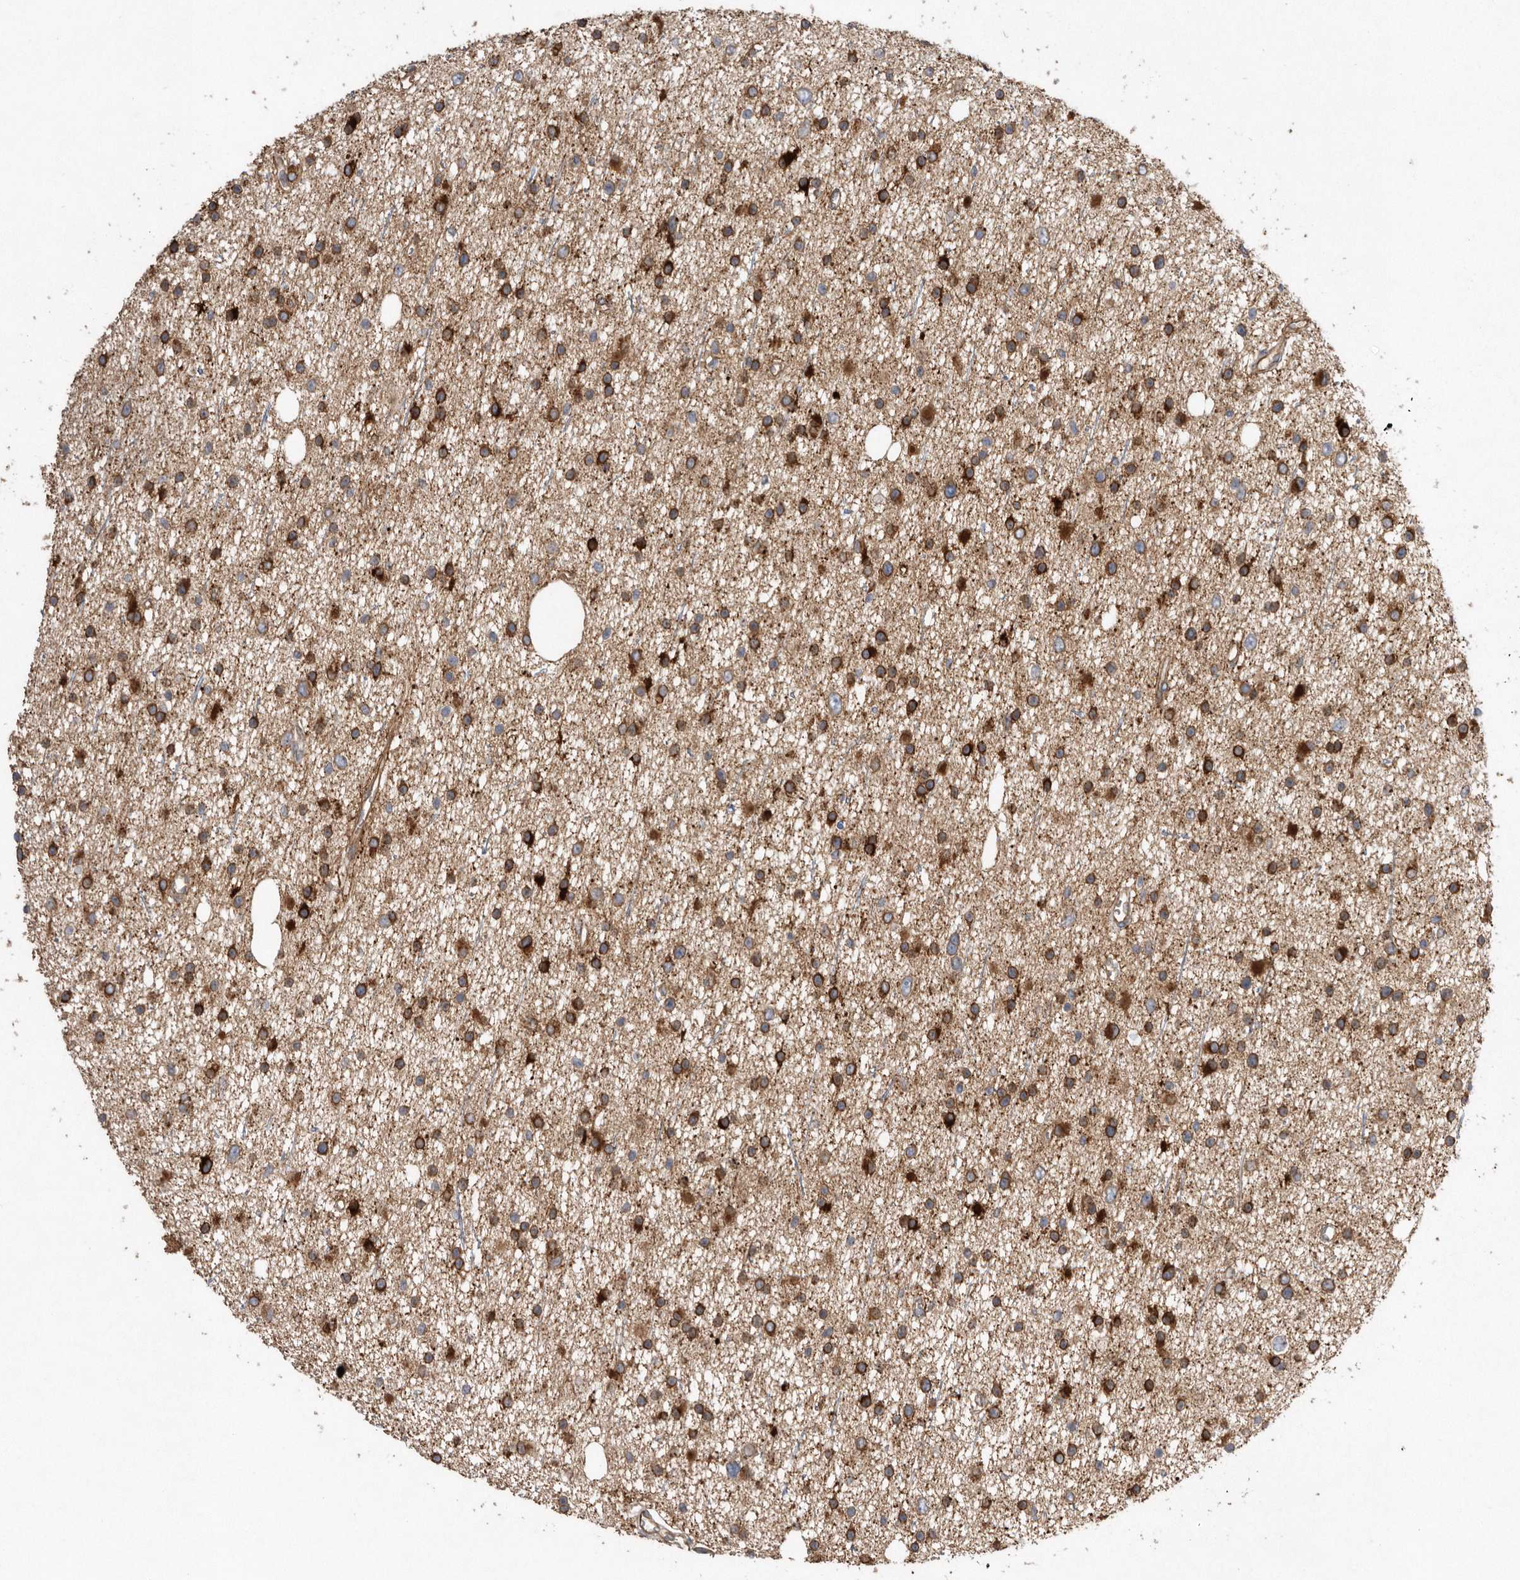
{"staining": {"intensity": "strong", "quantity": "25%-75%", "location": "cytoplasmic/membranous"}, "tissue": "glioma", "cell_type": "Tumor cells", "image_type": "cancer", "snomed": [{"axis": "morphology", "description": "Glioma, malignant, Low grade"}, {"axis": "topography", "description": "Cerebral cortex"}], "caption": "Malignant glioma (low-grade) stained for a protein (brown) displays strong cytoplasmic/membranous positive expression in approximately 25%-75% of tumor cells.", "gene": "PON2", "patient": {"sex": "female", "age": 39}}